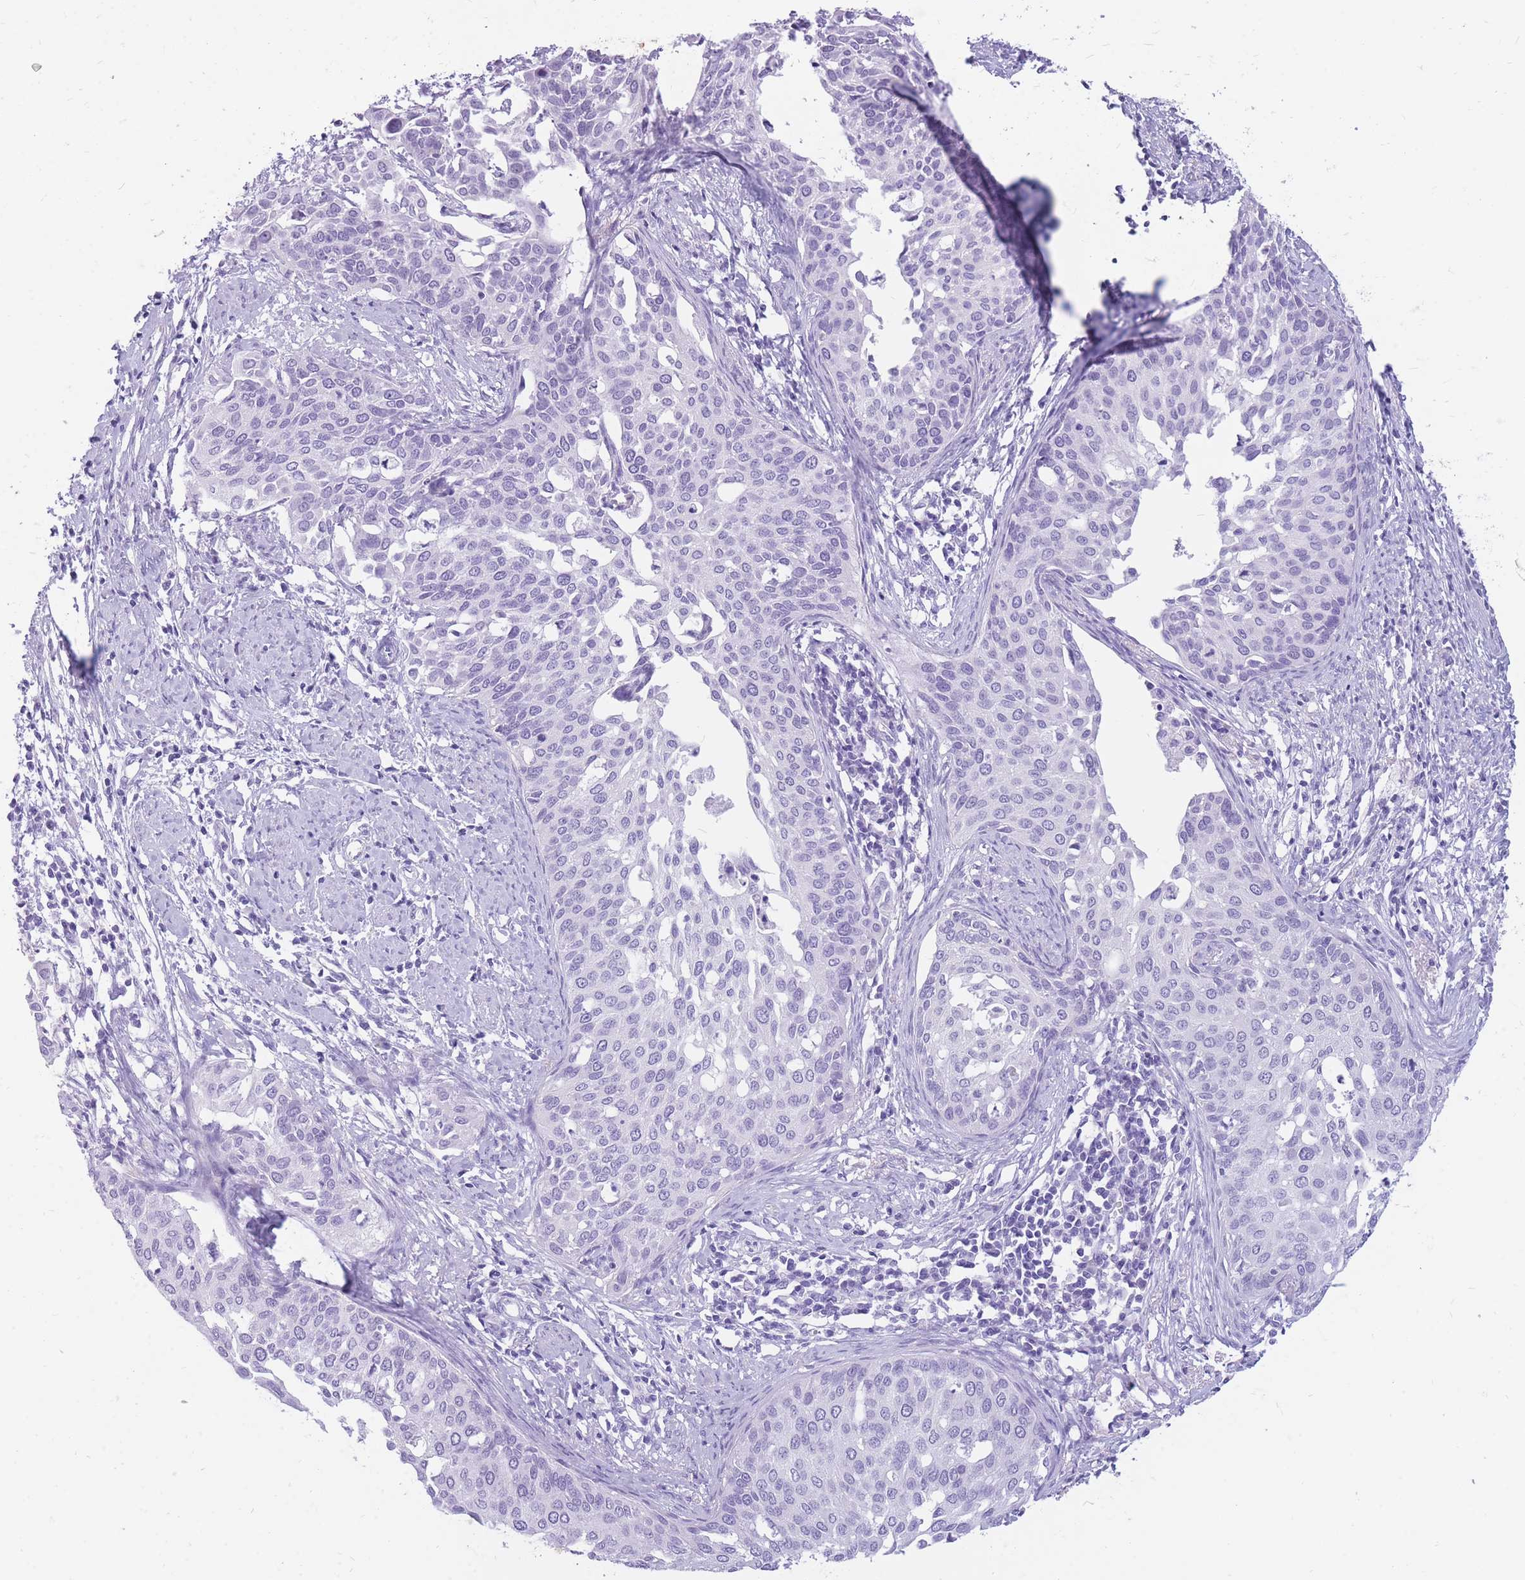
{"staining": {"intensity": "negative", "quantity": "none", "location": "none"}, "tissue": "cervical cancer", "cell_type": "Tumor cells", "image_type": "cancer", "snomed": [{"axis": "morphology", "description": "Squamous cell carcinoma, NOS"}, {"axis": "topography", "description": "Cervix"}], "caption": "Immunohistochemistry (IHC) image of human cervical cancer stained for a protein (brown), which shows no staining in tumor cells. (Stains: DAB immunohistochemistry with hematoxylin counter stain, Microscopy: brightfield microscopy at high magnification).", "gene": "CYP21A2", "patient": {"sex": "female", "age": 44}}